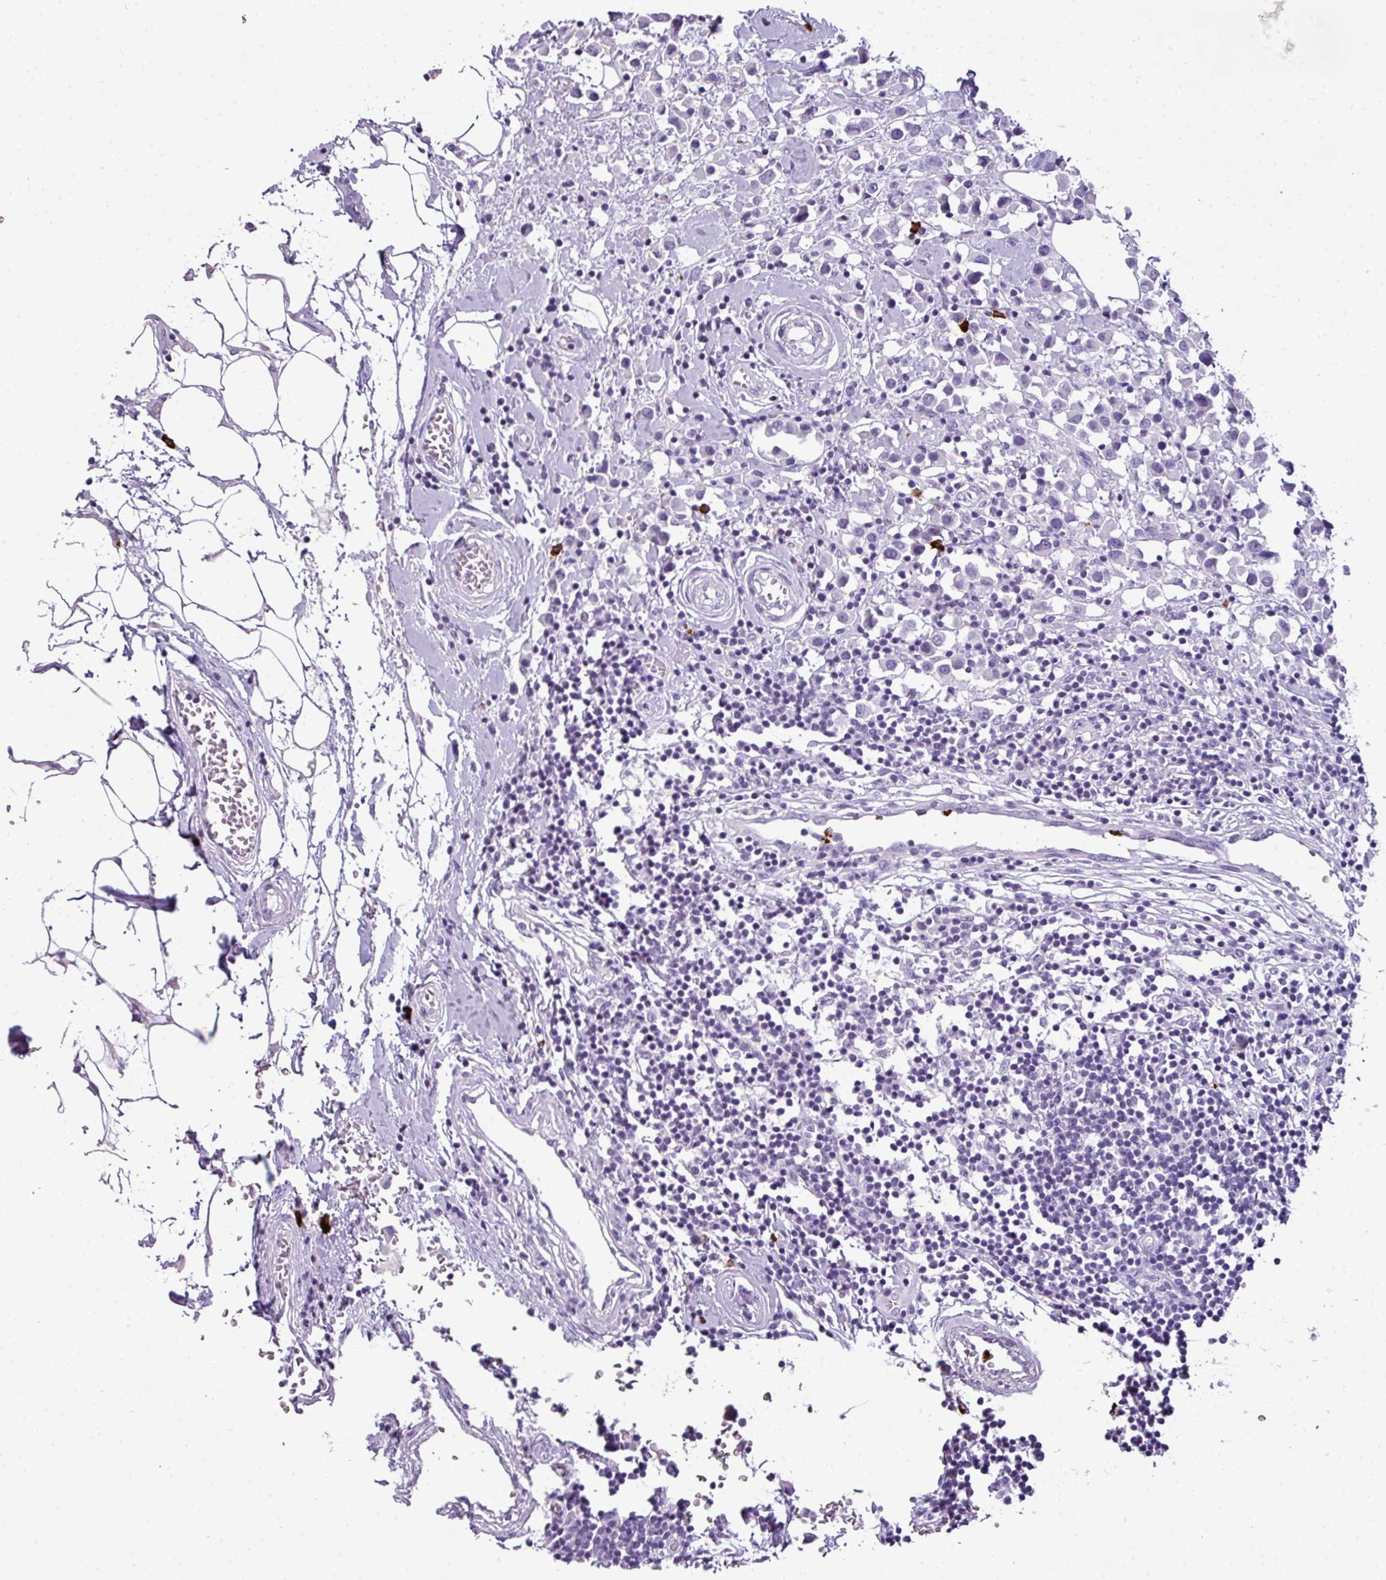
{"staining": {"intensity": "negative", "quantity": "none", "location": "none"}, "tissue": "breast cancer", "cell_type": "Tumor cells", "image_type": "cancer", "snomed": [{"axis": "morphology", "description": "Duct carcinoma"}, {"axis": "topography", "description": "Breast"}], "caption": "This photomicrograph is of breast cancer (infiltrating ductal carcinoma) stained with immunohistochemistry to label a protein in brown with the nuclei are counter-stained blue. There is no staining in tumor cells.", "gene": "CTSG", "patient": {"sex": "female", "age": 61}}